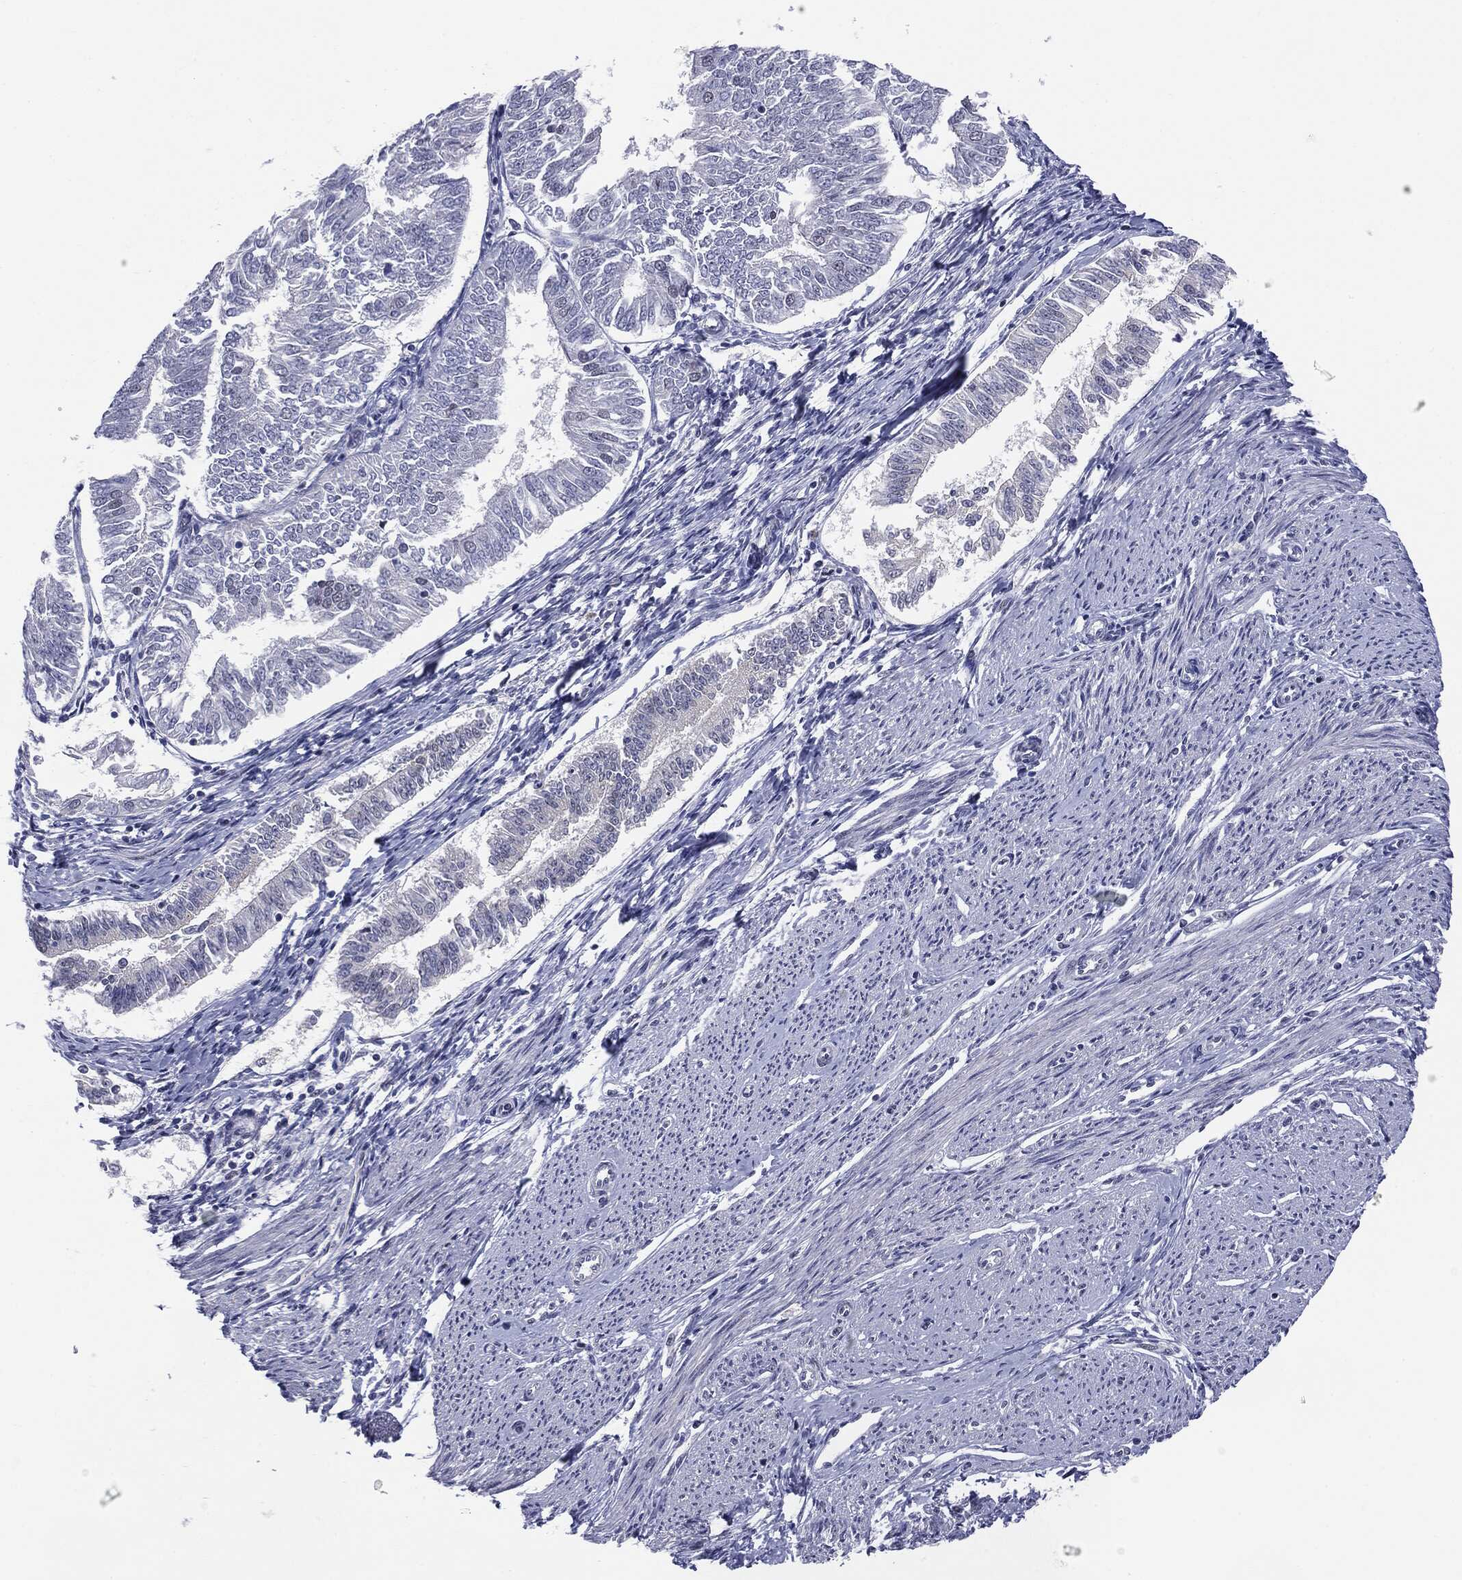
{"staining": {"intensity": "negative", "quantity": "none", "location": "none"}, "tissue": "endometrial cancer", "cell_type": "Tumor cells", "image_type": "cancer", "snomed": [{"axis": "morphology", "description": "Adenocarcinoma, NOS"}, {"axis": "topography", "description": "Endometrium"}], "caption": "Protein analysis of endometrial cancer (adenocarcinoma) reveals no significant staining in tumor cells.", "gene": "SLC5A5", "patient": {"sex": "female", "age": 58}}